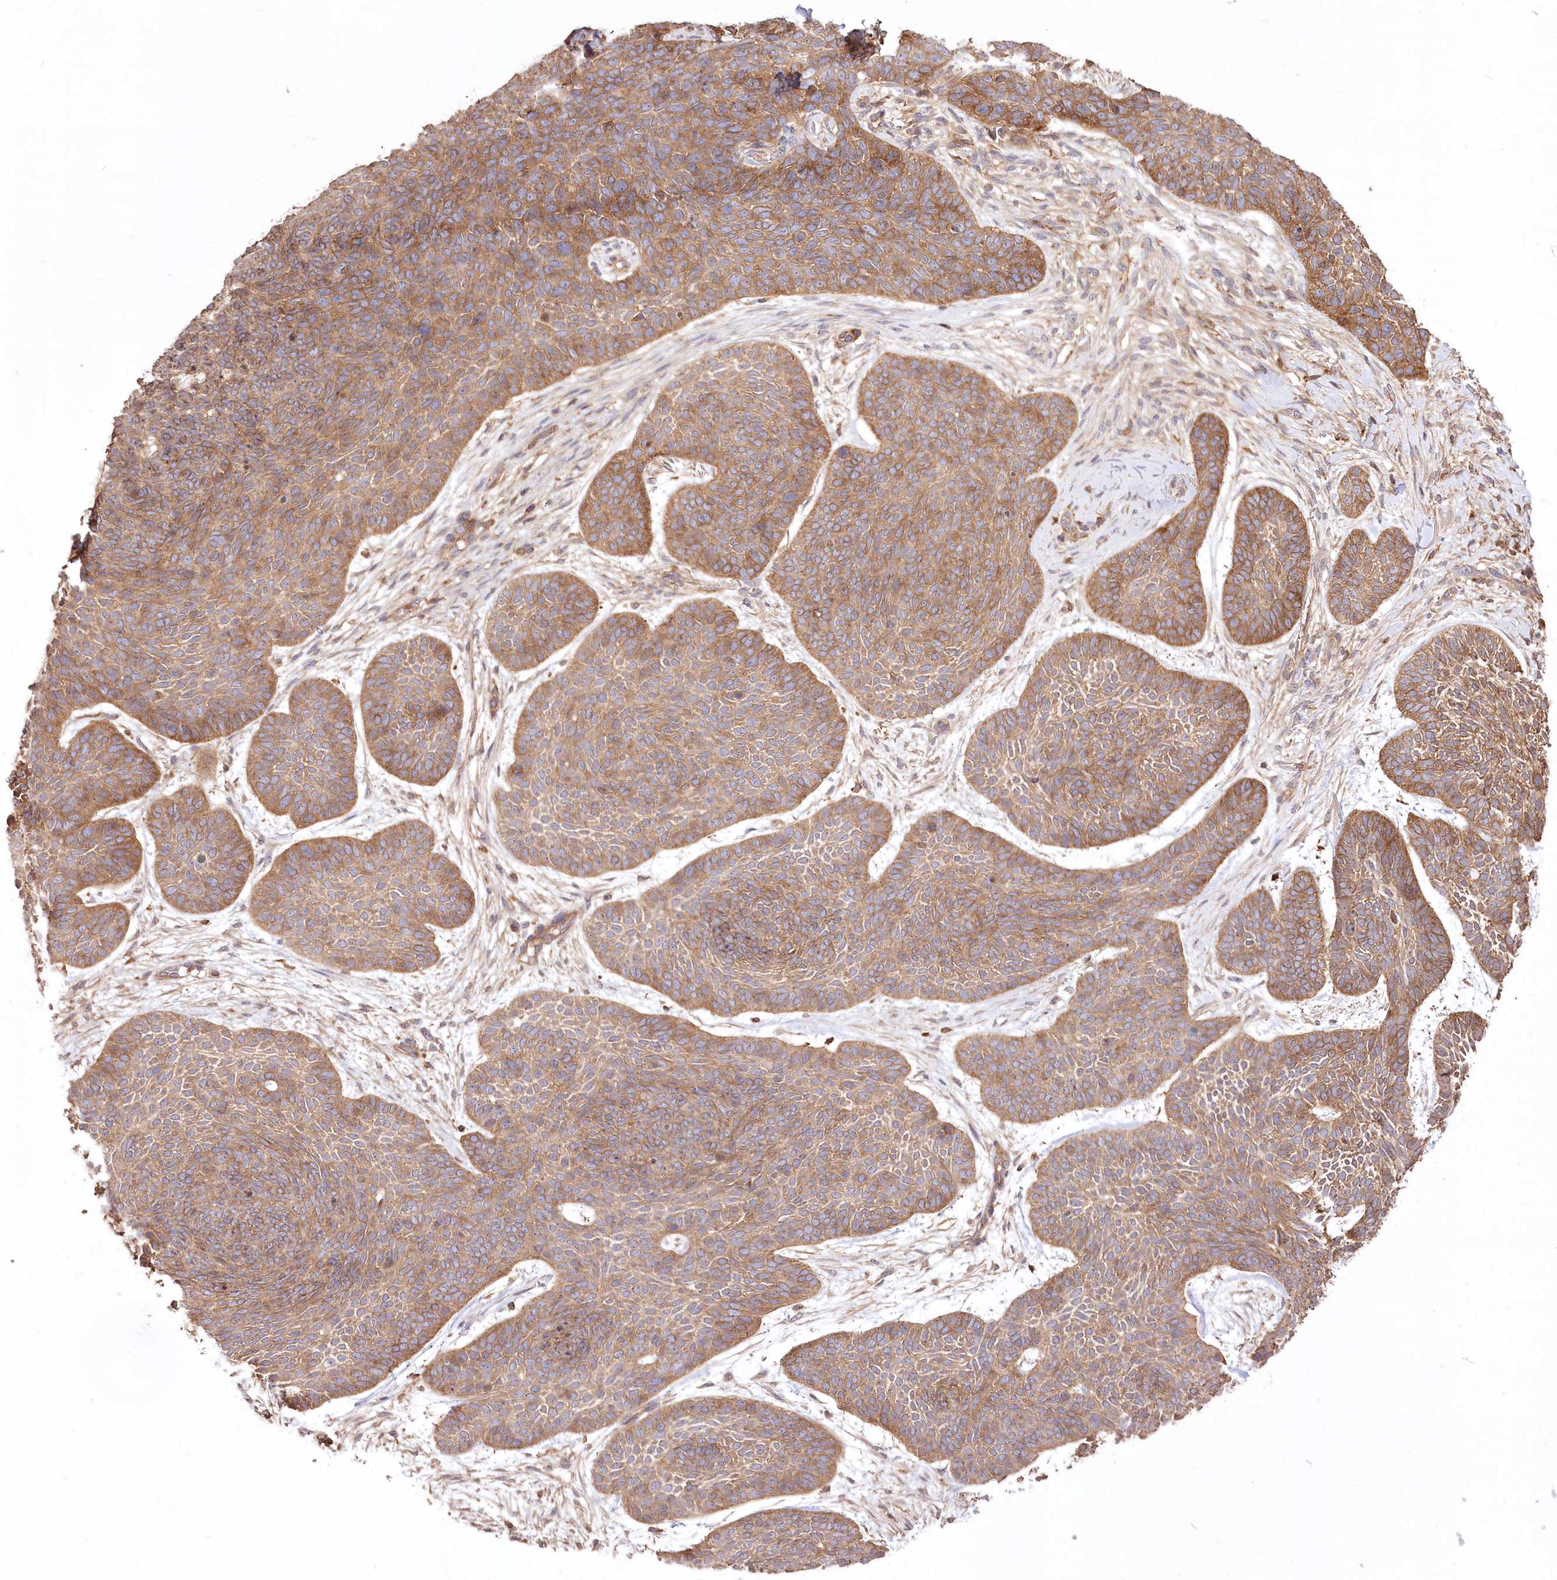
{"staining": {"intensity": "moderate", "quantity": ">75%", "location": "cytoplasmic/membranous"}, "tissue": "skin cancer", "cell_type": "Tumor cells", "image_type": "cancer", "snomed": [{"axis": "morphology", "description": "Basal cell carcinoma"}, {"axis": "topography", "description": "Skin"}], "caption": "Immunohistochemical staining of human skin cancer (basal cell carcinoma) demonstrates moderate cytoplasmic/membranous protein staining in about >75% of tumor cells.", "gene": "XYLB", "patient": {"sex": "male", "age": 85}}